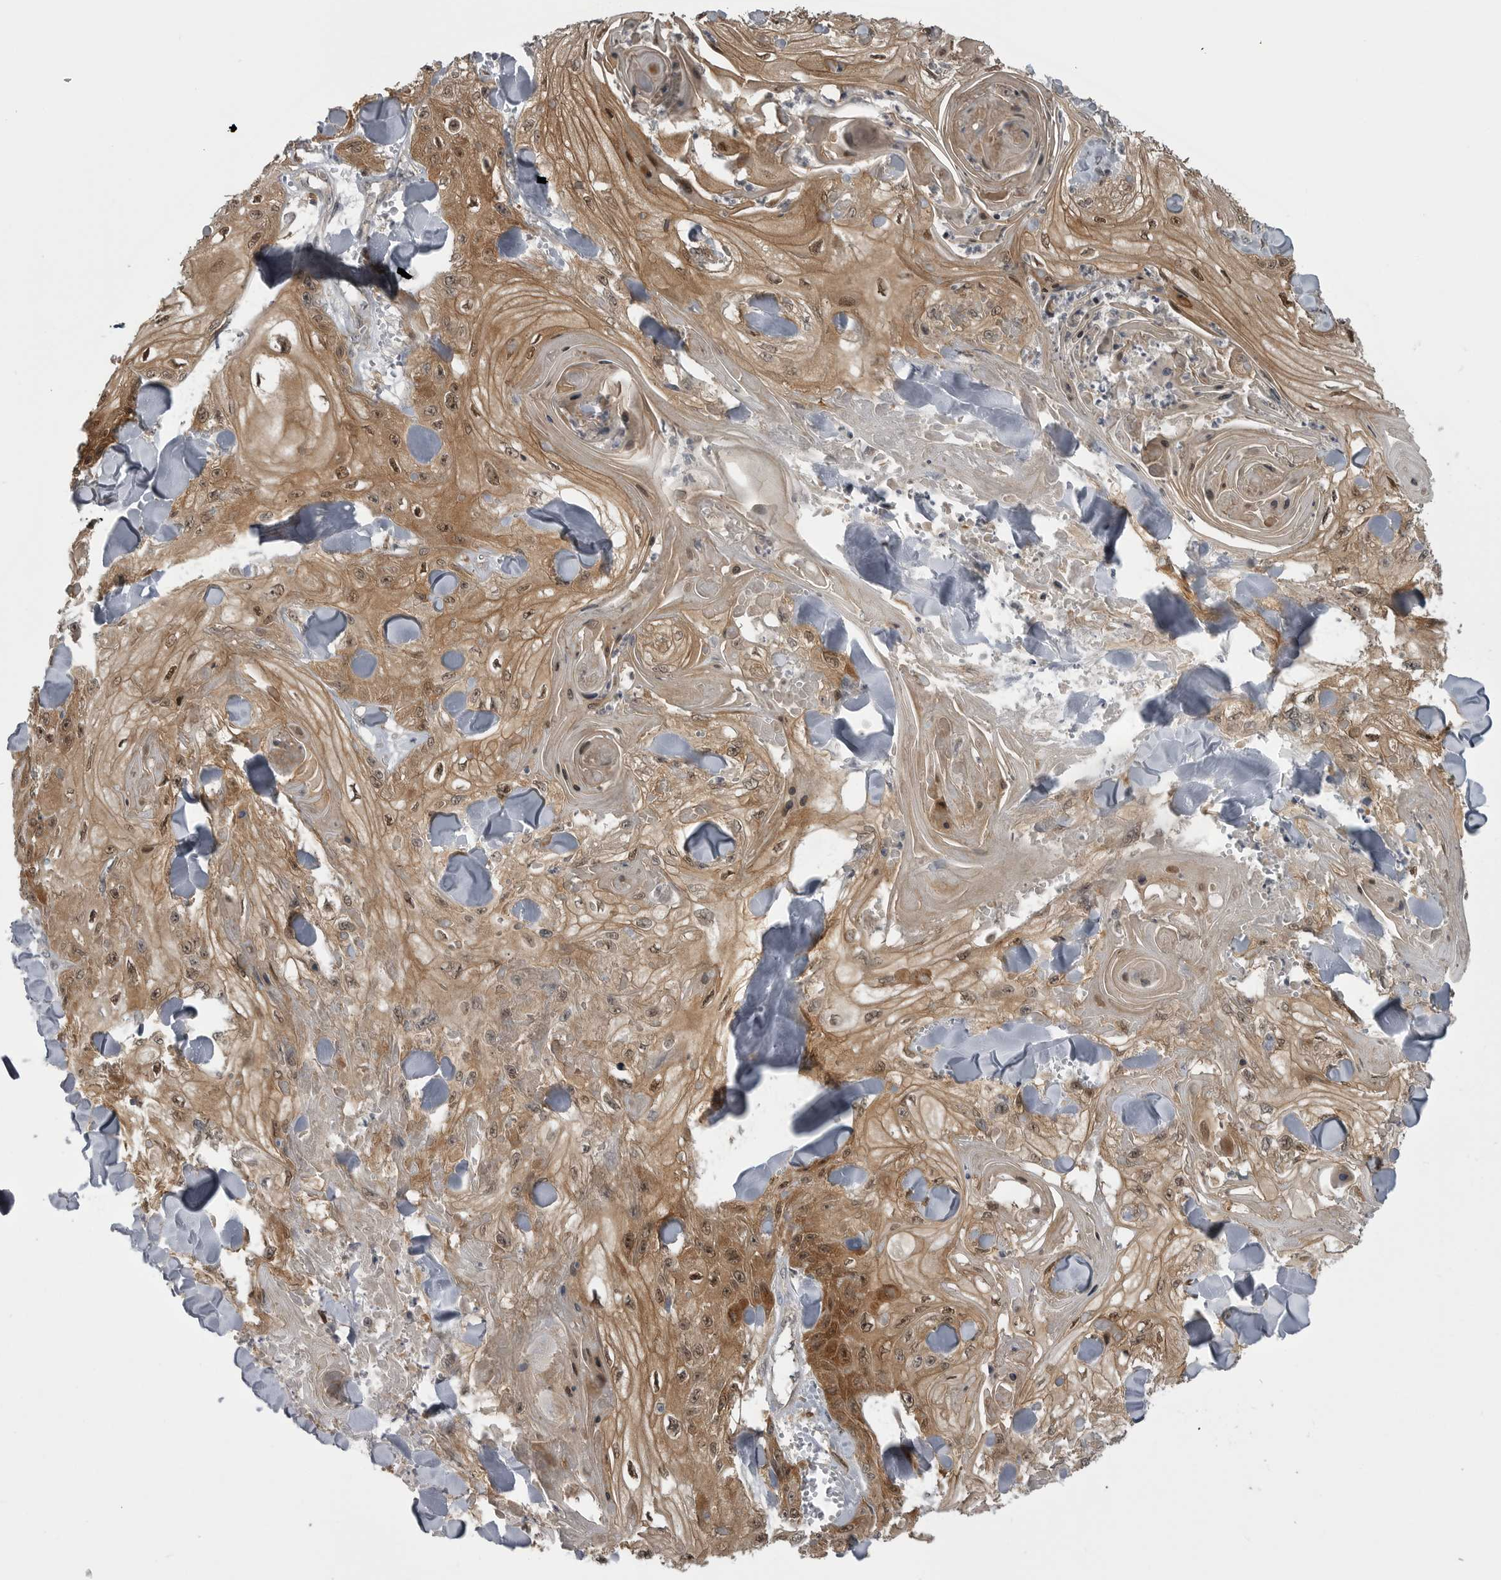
{"staining": {"intensity": "moderate", "quantity": ">75%", "location": "cytoplasmic/membranous,nuclear"}, "tissue": "skin cancer", "cell_type": "Tumor cells", "image_type": "cancer", "snomed": [{"axis": "morphology", "description": "Squamous cell carcinoma, NOS"}, {"axis": "topography", "description": "Skin"}], "caption": "Brown immunohistochemical staining in squamous cell carcinoma (skin) shows moderate cytoplasmic/membranous and nuclear positivity in about >75% of tumor cells.", "gene": "MAPK13", "patient": {"sex": "male", "age": 74}}